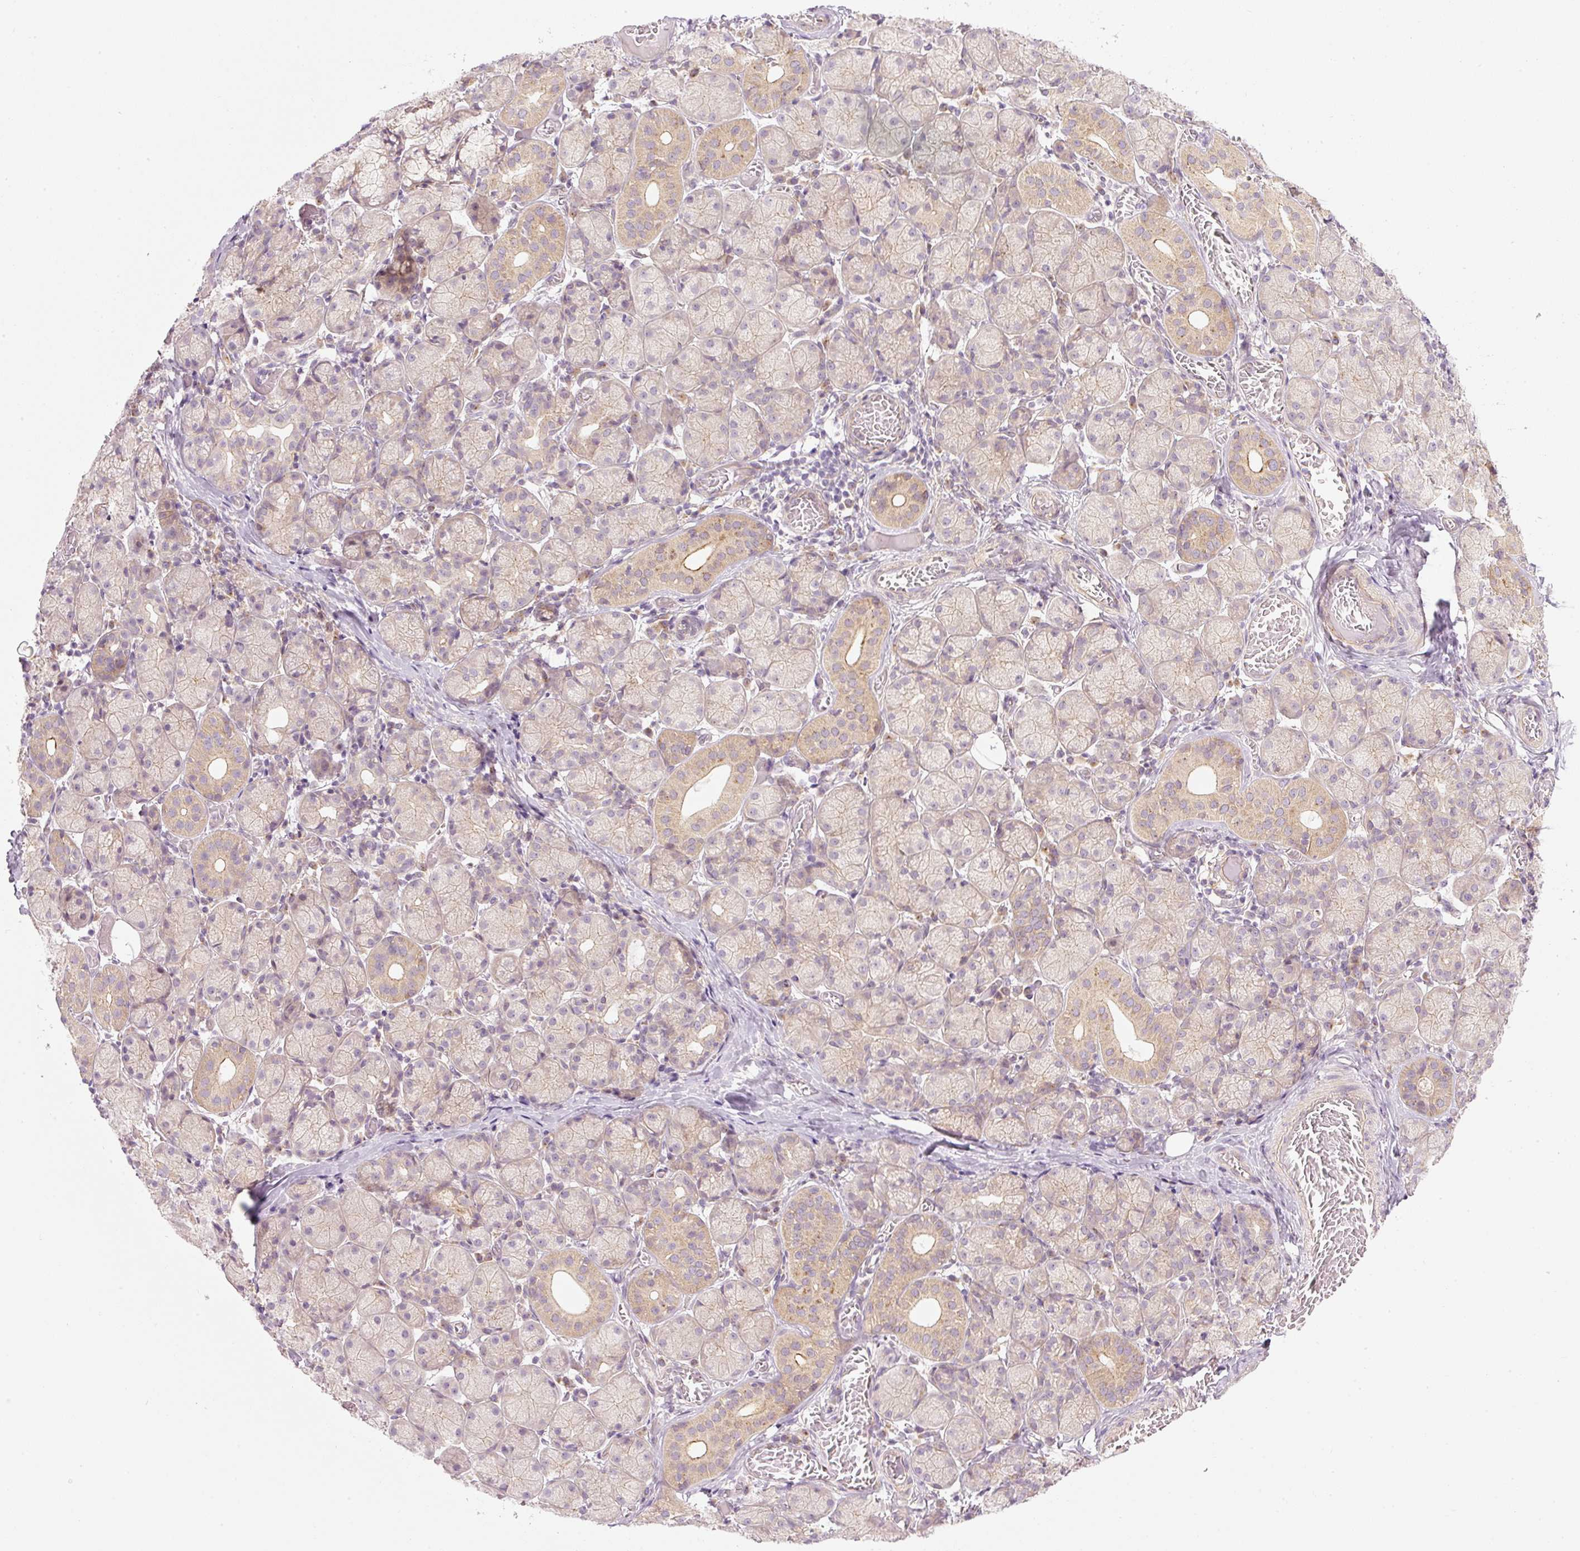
{"staining": {"intensity": "weak", "quantity": ">75%", "location": "cytoplasmic/membranous"}, "tissue": "salivary gland", "cell_type": "Glandular cells", "image_type": "normal", "snomed": [{"axis": "morphology", "description": "Normal tissue, NOS"}, {"axis": "topography", "description": "Salivary gland"}], "caption": "The immunohistochemical stain shows weak cytoplasmic/membranous positivity in glandular cells of normal salivary gland. Nuclei are stained in blue.", "gene": "MZT2A", "patient": {"sex": "female", "age": 24}}